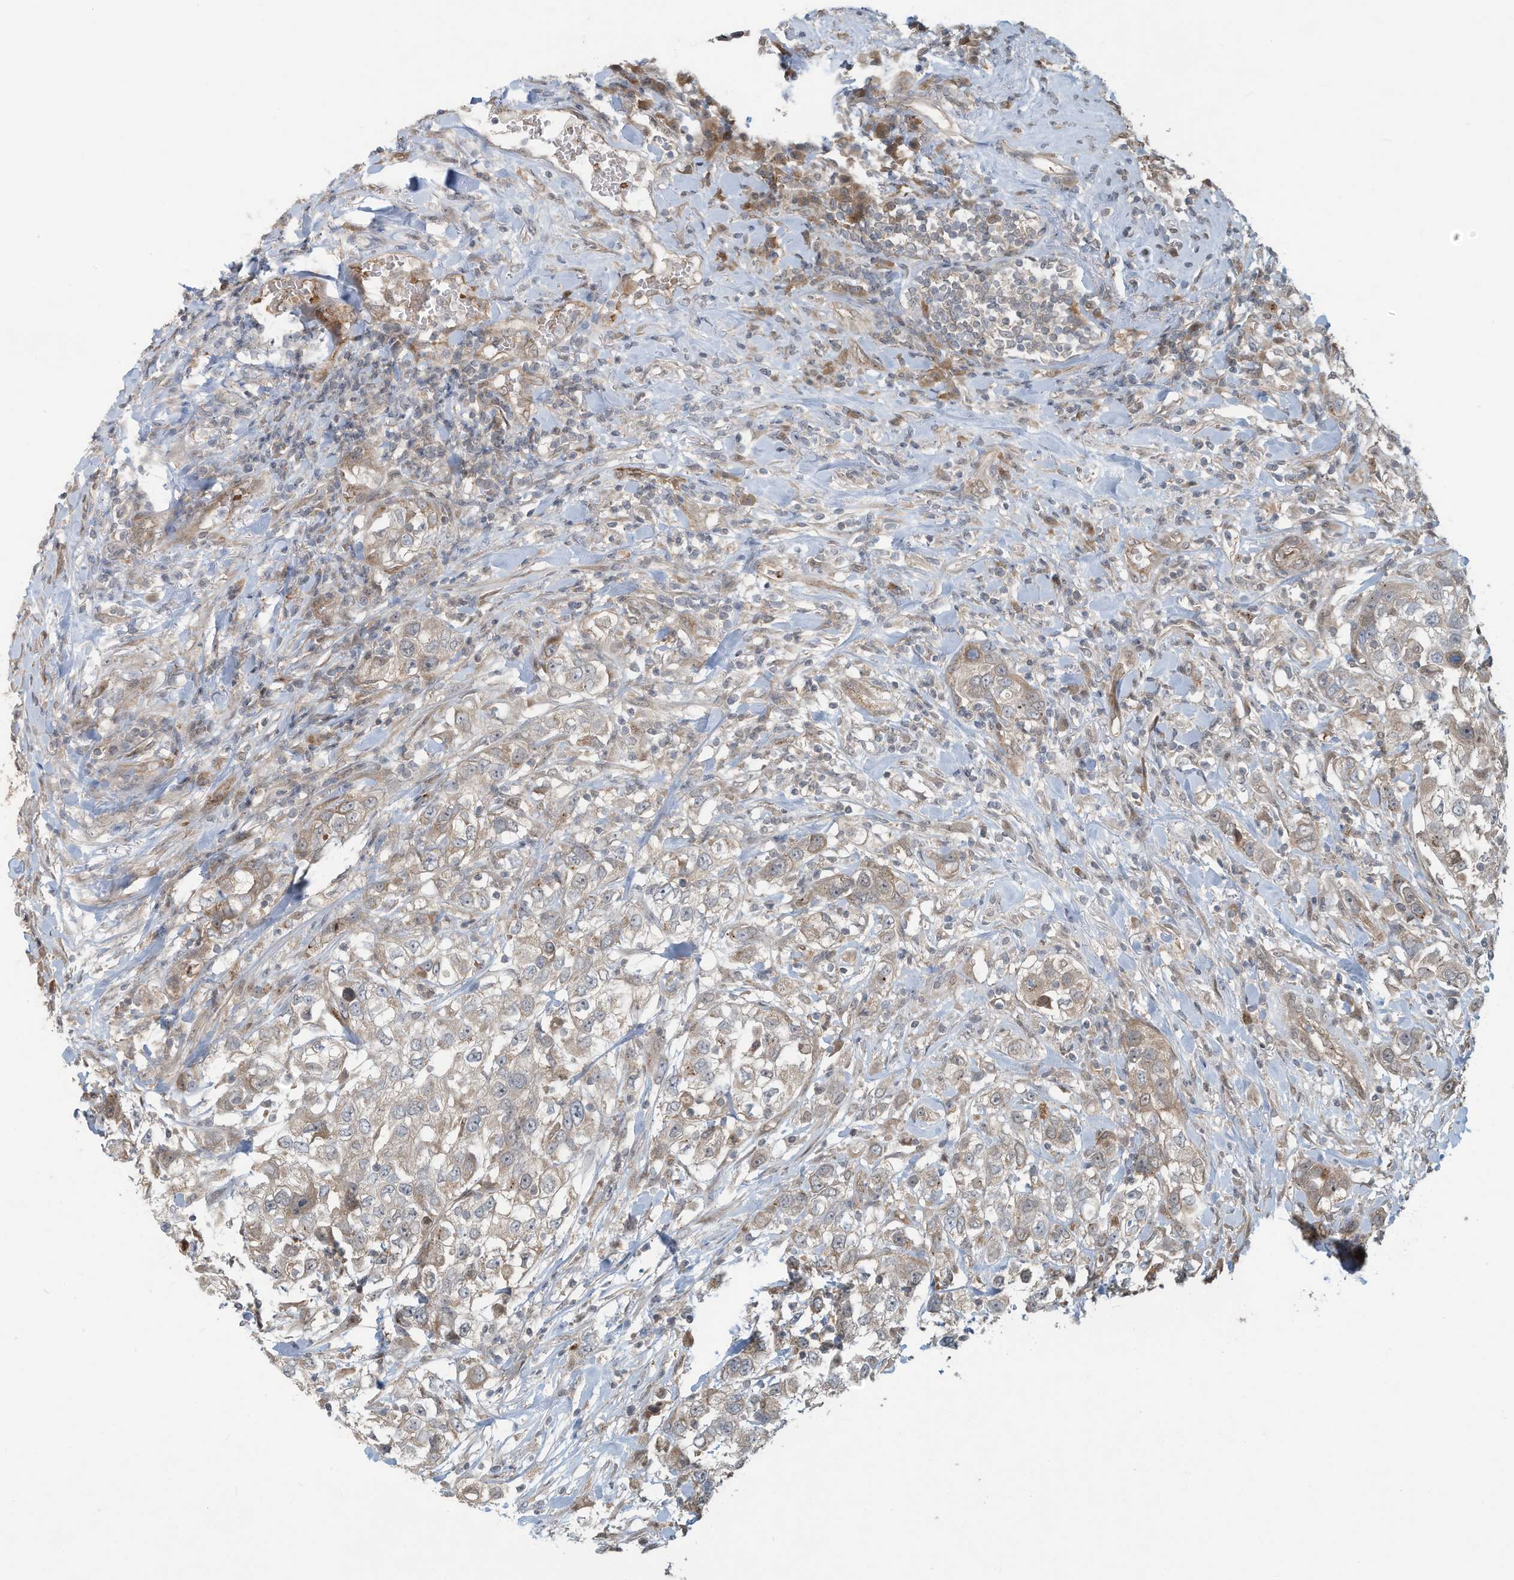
{"staining": {"intensity": "weak", "quantity": "<25%", "location": "cytoplasmic/membranous"}, "tissue": "urothelial cancer", "cell_type": "Tumor cells", "image_type": "cancer", "snomed": [{"axis": "morphology", "description": "Urothelial carcinoma, High grade"}, {"axis": "topography", "description": "Urinary bladder"}], "caption": "This is an immunohistochemistry histopathology image of human urothelial cancer. There is no expression in tumor cells.", "gene": "ERI2", "patient": {"sex": "female", "age": 80}}